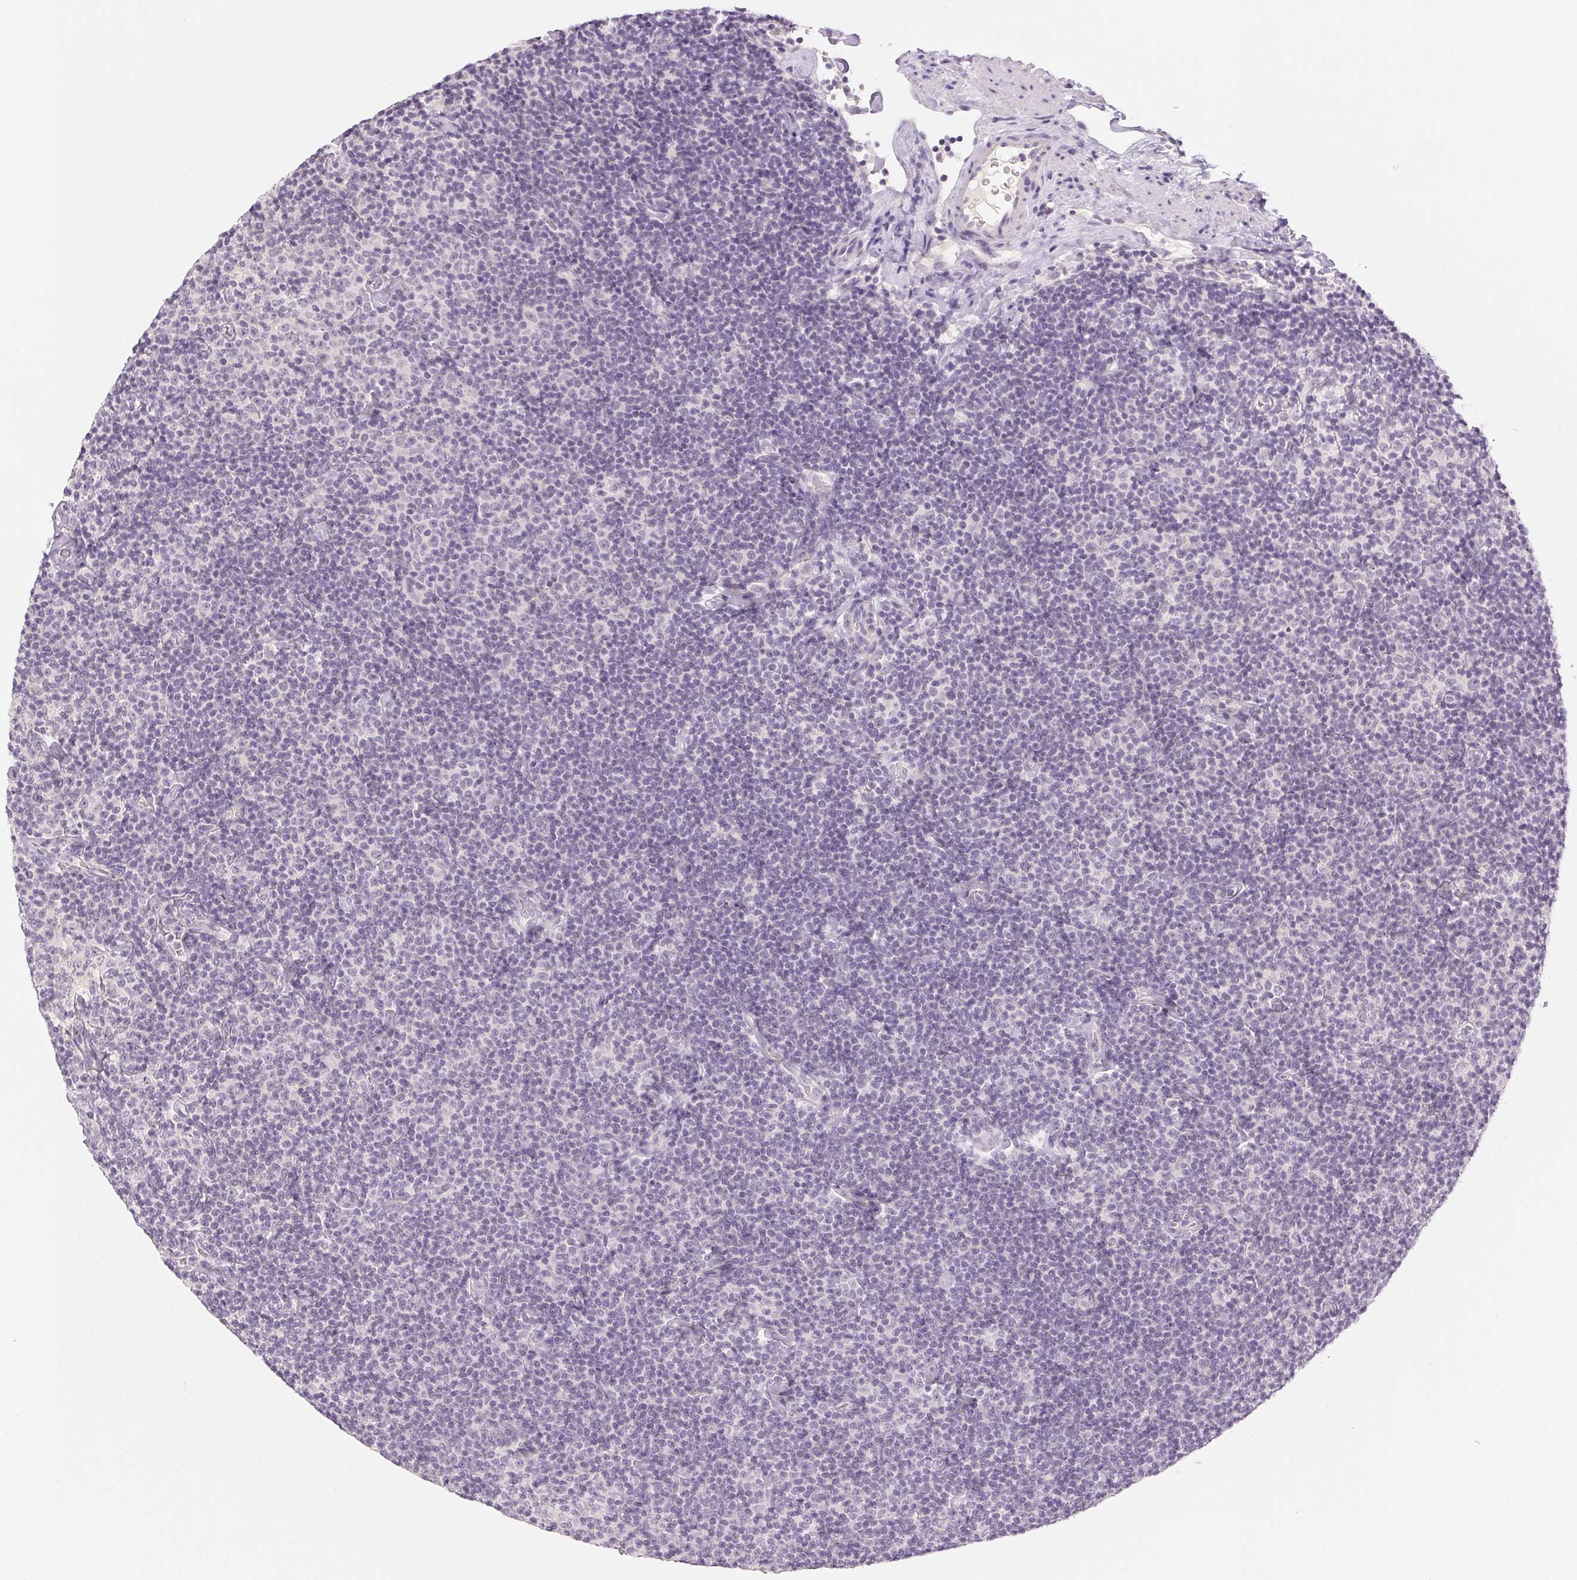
{"staining": {"intensity": "negative", "quantity": "none", "location": "none"}, "tissue": "lymphoma", "cell_type": "Tumor cells", "image_type": "cancer", "snomed": [{"axis": "morphology", "description": "Malignant lymphoma, non-Hodgkin's type, Low grade"}, {"axis": "topography", "description": "Lymph node"}], "caption": "Immunohistochemistry (IHC) image of lymphoma stained for a protein (brown), which reveals no expression in tumor cells.", "gene": "MAP1LC3A", "patient": {"sex": "male", "age": 81}}